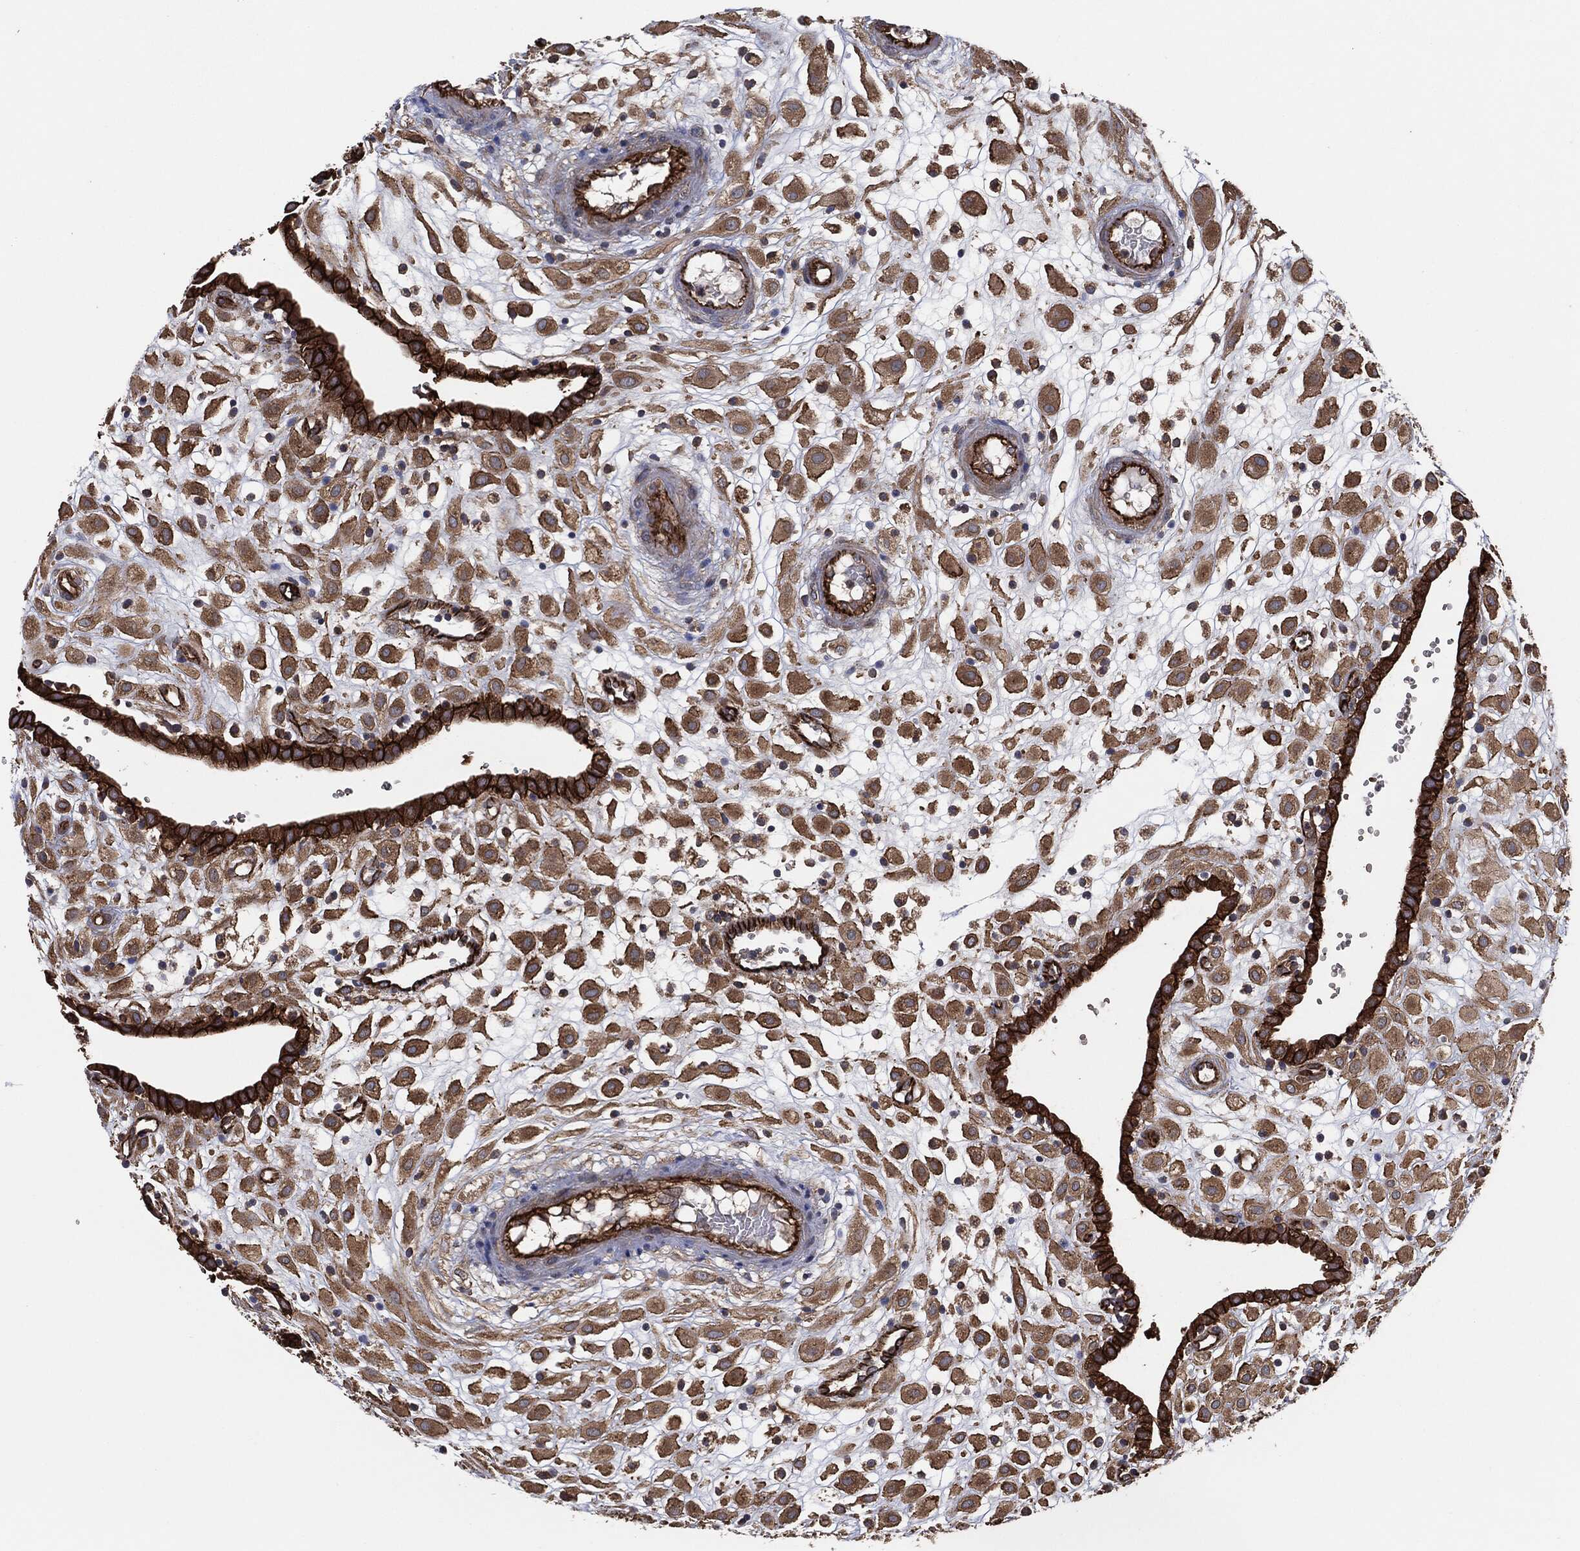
{"staining": {"intensity": "moderate", "quantity": ">75%", "location": "cytoplasmic/membranous"}, "tissue": "placenta", "cell_type": "Decidual cells", "image_type": "normal", "snomed": [{"axis": "morphology", "description": "Normal tissue, NOS"}, {"axis": "topography", "description": "Placenta"}], "caption": "Immunohistochemistry (DAB (3,3'-diaminobenzidine)) staining of benign human placenta shows moderate cytoplasmic/membranous protein staining in about >75% of decidual cells.", "gene": "CTNNA1", "patient": {"sex": "female", "age": 24}}